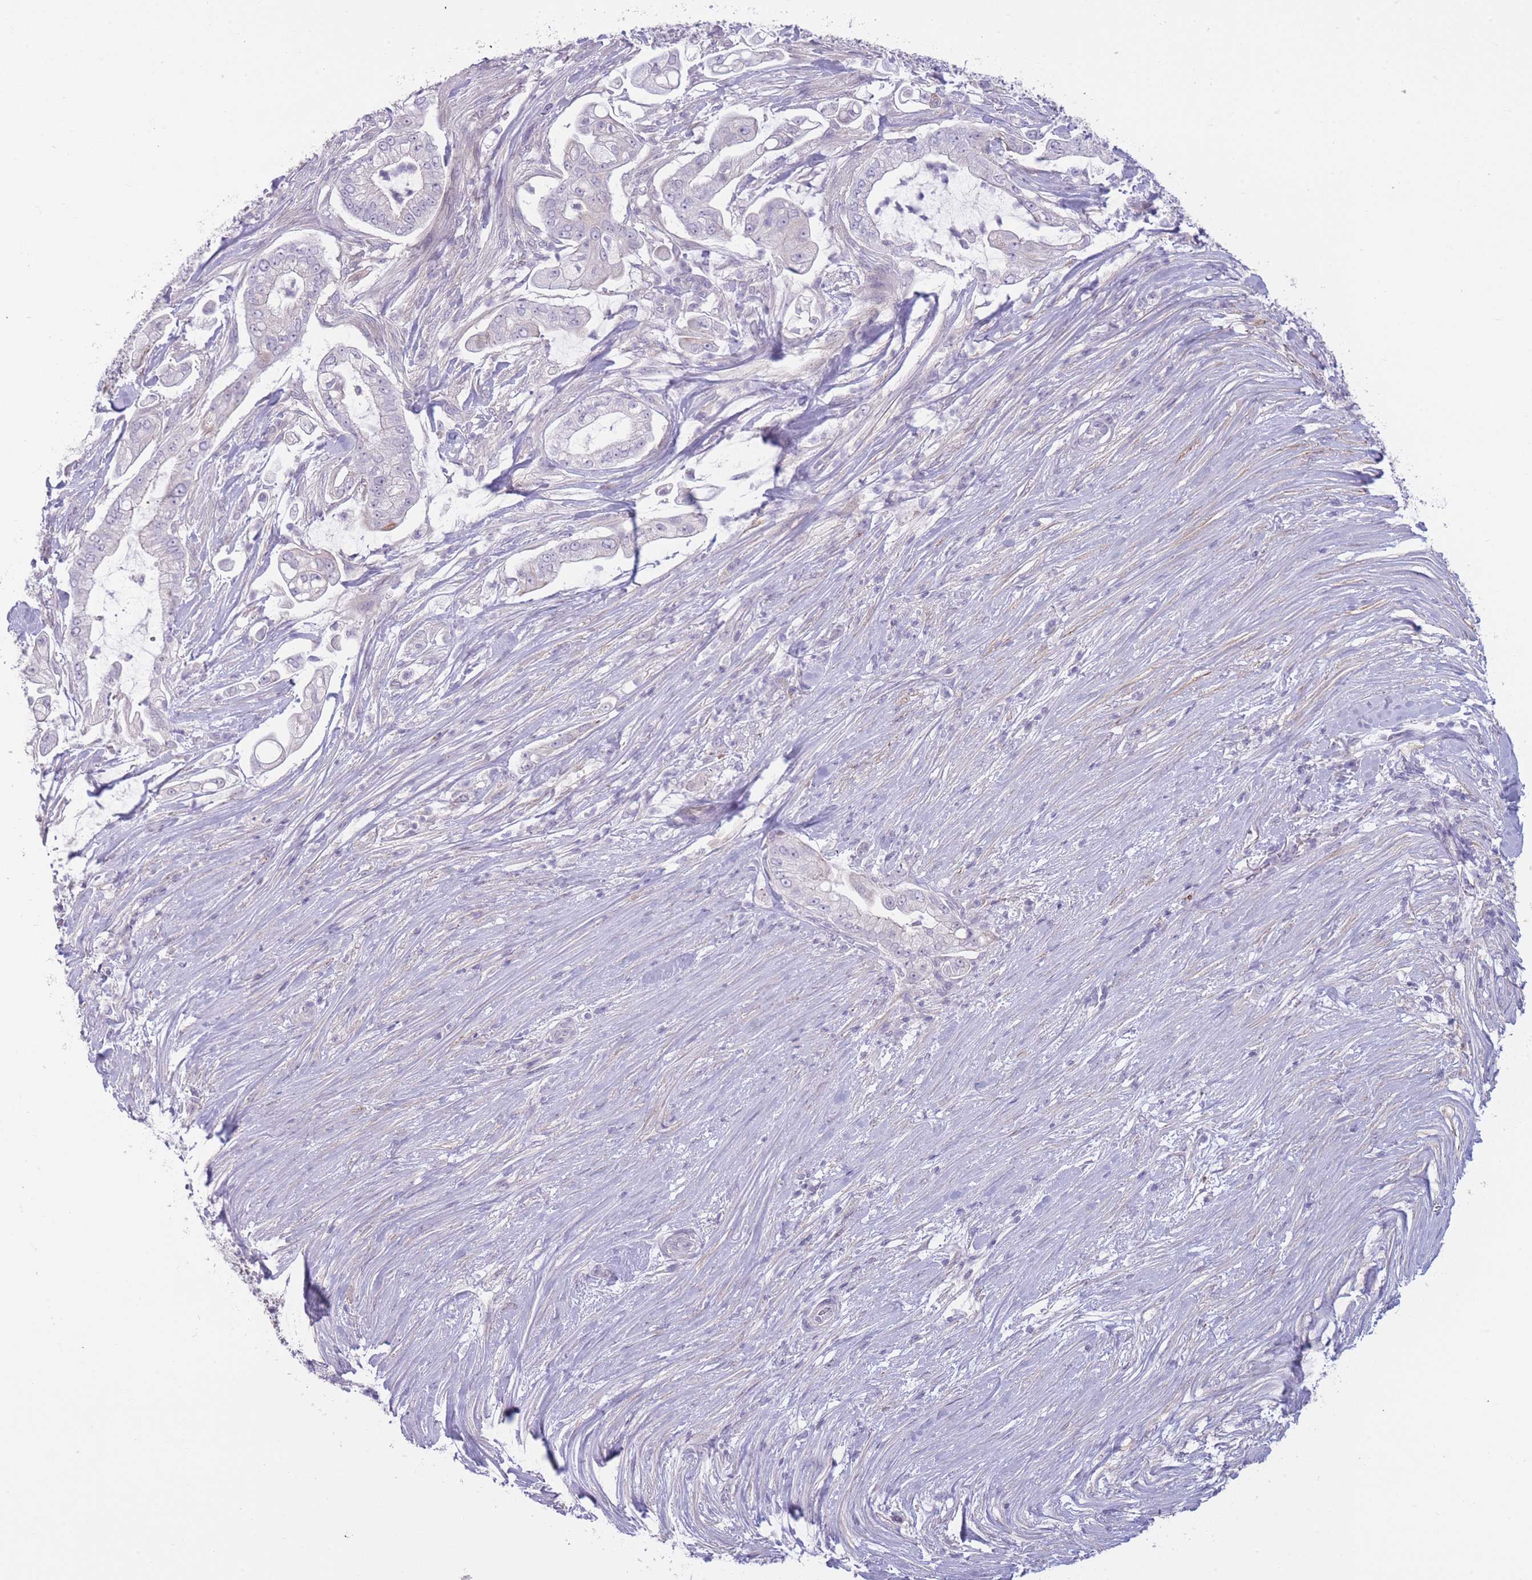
{"staining": {"intensity": "negative", "quantity": "none", "location": "none"}, "tissue": "pancreatic cancer", "cell_type": "Tumor cells", "image_type": "cancer", "snomed": [{"axis": "morphology", "description": "Adenocarcinoma, NOS"}, {"axis": "topography", "description": "Pancreas"}], "caption": "Tumor cells are negative for protein expression in human pancreatic cancer.", "gene": "DCANP1", "patient": {"sex": "female", "age": 69}}